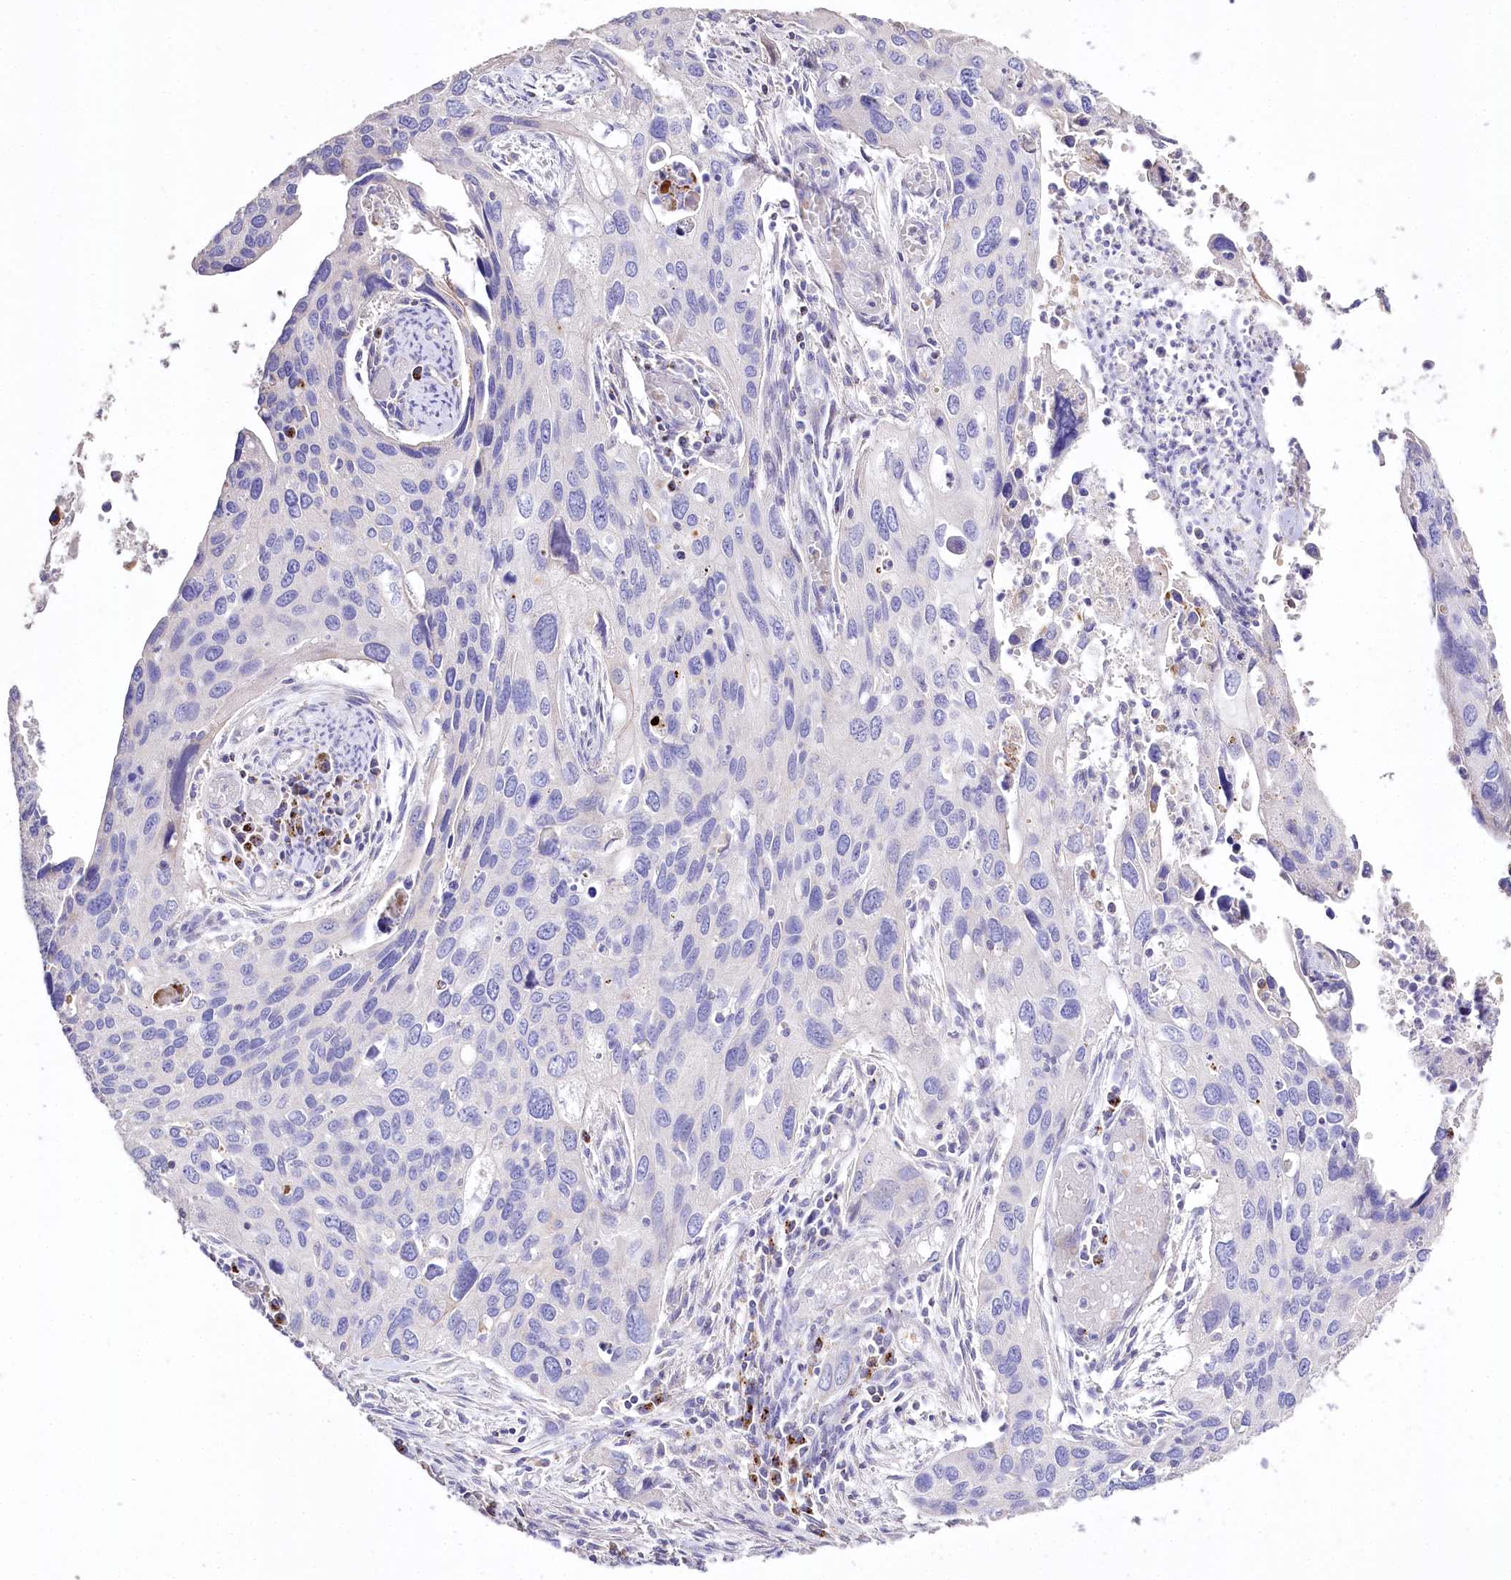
{"staining": {"intensity": "negative", "quantity": "none", "location": "none"}, "tissue": "cervical cancer", "cell_type": "Tumor cells", "image_type": "cancer", "snomed": [{"axis": "morphology", "description": "Squamous cell carcinoma, NOS"}, {"axis": "topography", "description": "Cervix"}], "caption": "Immunohistochemistry histopathology image of neoplastic tissue: human squamous cell carcinoma (cervical) stained with DAB (3,3'-diaminobenzidine) demonstrates no significant protein expression in tumor cells. (Stains: DAB (3,3'-diaminobenzidine) immunohistochemistry (IHC) with hematoxylin counter stain, Microscopy: brightfield microscopy at high magnification).", "gene": "PTER", "patient": {"sex": "female", "age": 55}}